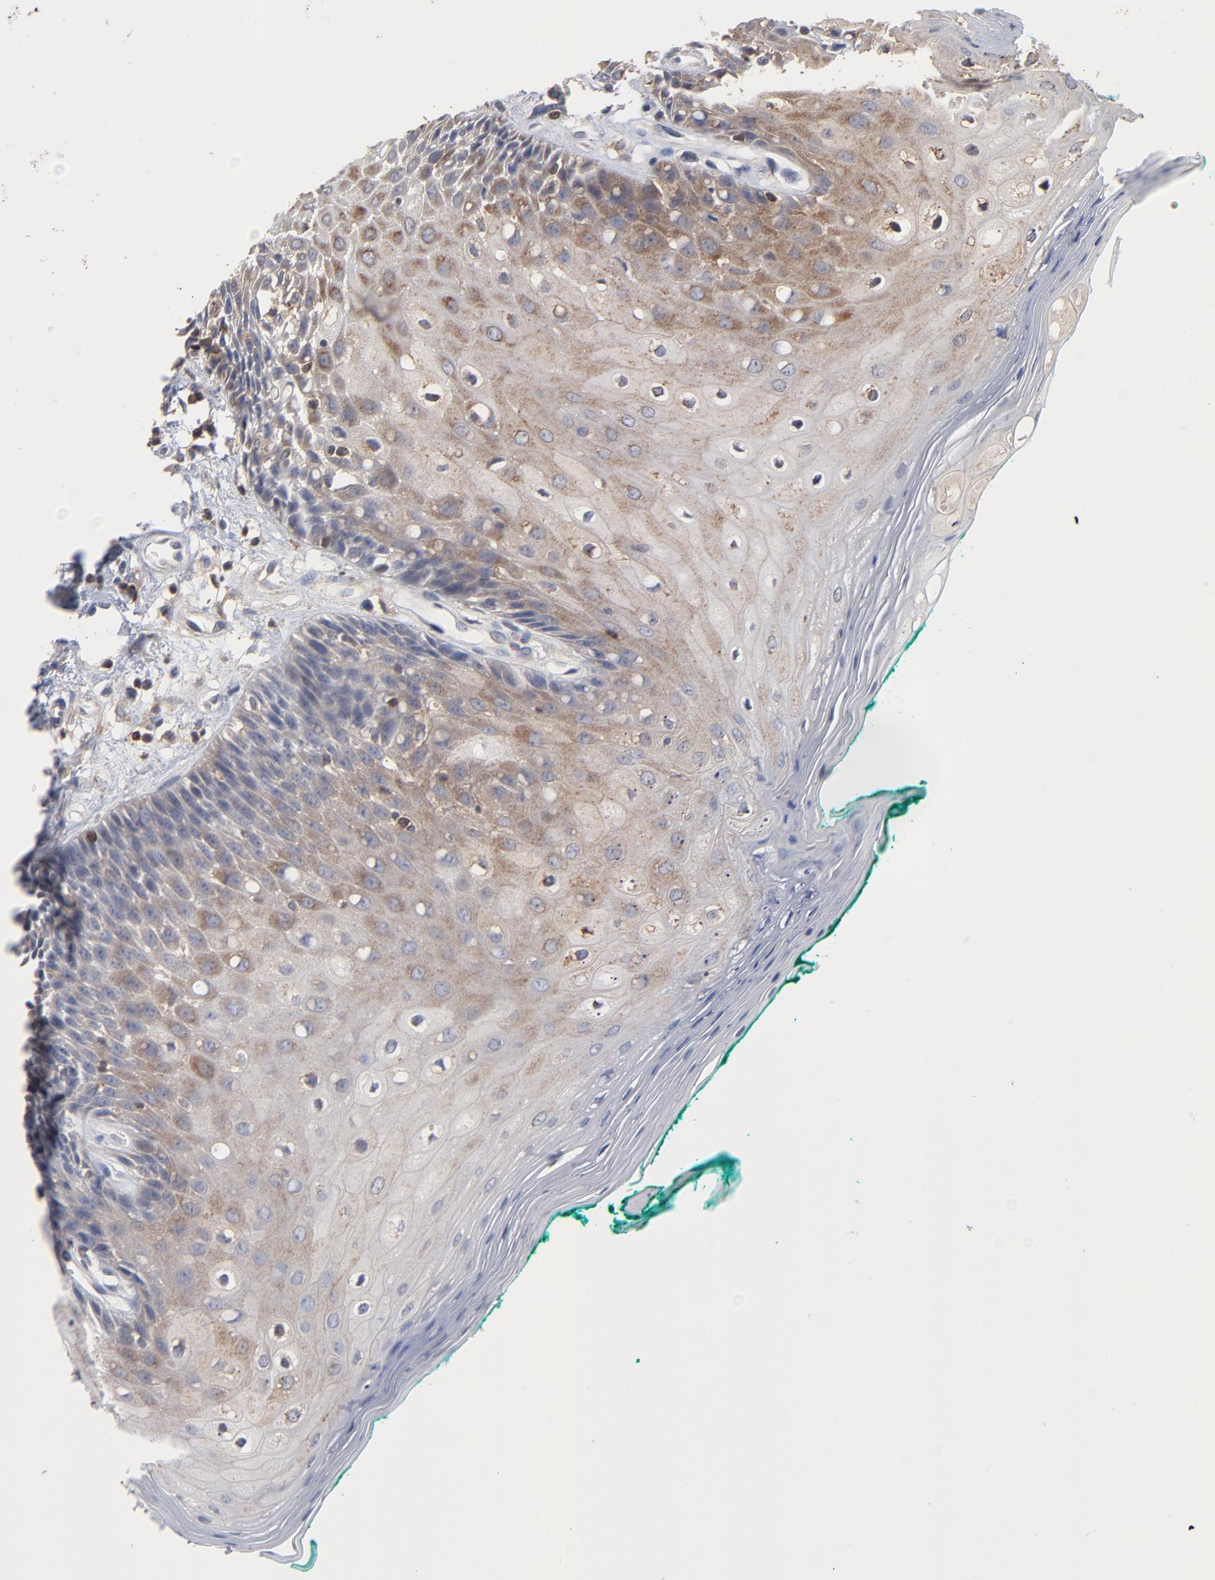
{"staining": {"intensity": "moderate", "quantity": "25%-75%", "location": "cytoplasmic/membranous"}, "tissue": "oral mucosa", "cell_type": "Squamous epithelial cells", "image_type": "normal", "snomed": [{"axis": "morphology", "description": "Normal tissue, NOS"}, {"axis": "morphology", "description": "Squamous cell carcinoma, NOS"}, {"axis": "topography", "description": "Skeletal muscle"}, {"axis": "topography", "description": "Oral tissue"}, {"axis": "topography", "description": "Head-Neck"}], "caption": "Immunohistochemical staining of normal human oral mucosa demonstrates moderate cytoplasmic/membranous protein positivity in approximately 25%-75% of squamous epithelial cells.", "gene": "PDLIM2", "patient": {"sex": "female", "age": 84}}